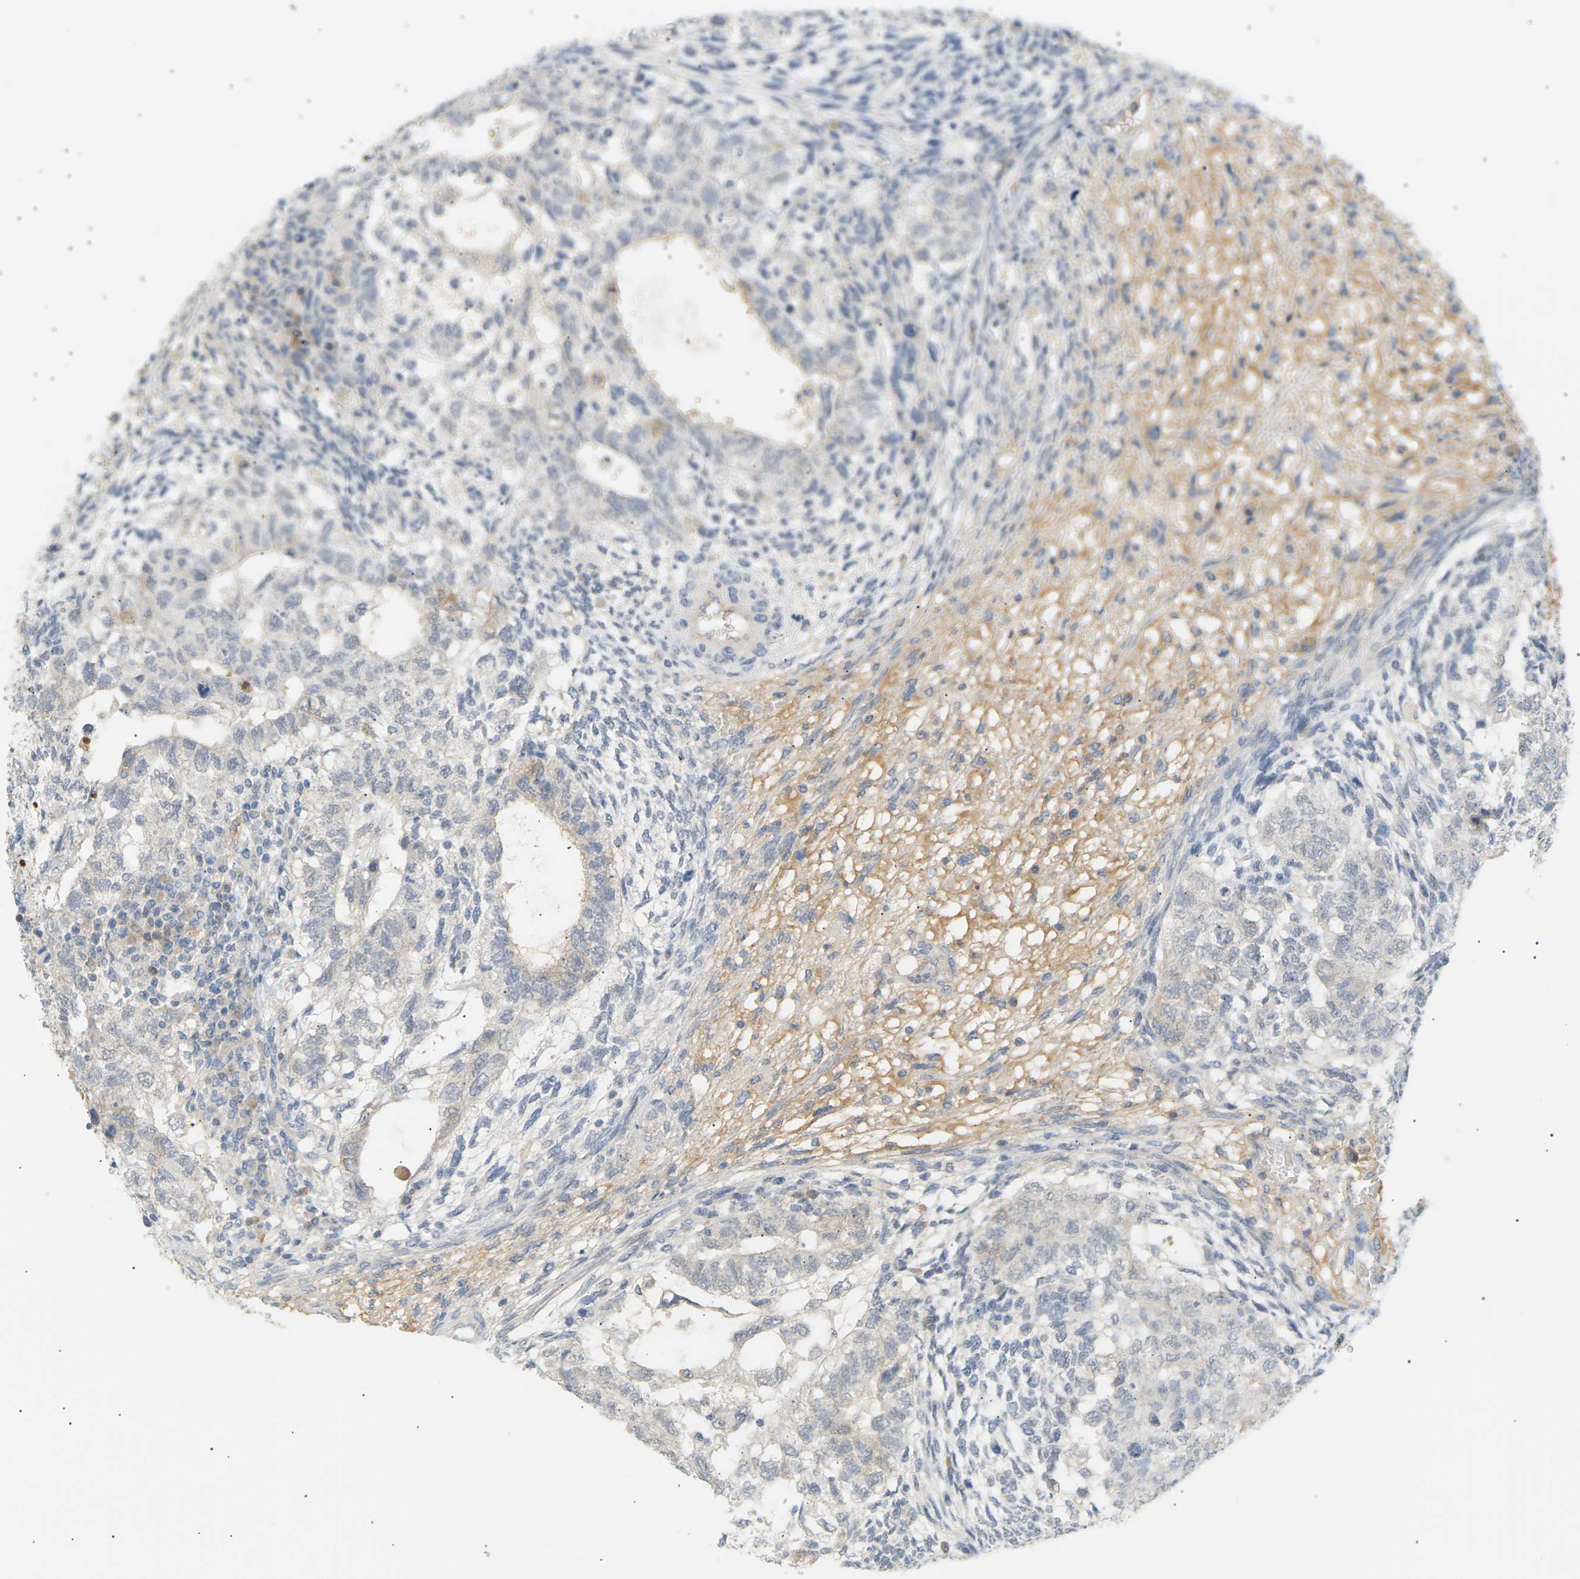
{"staining": {"intensity": "negative", "quantity": "none", "location": "none"}, "tissue": "testis cancer", "cell_type": "Tumor cells", "image_type": "cancer", "snomed": [{"axis": "morphology", "description": "Normal tissue, NOS"}, {"axis": "morphology", "description": "Carcinoma, Embryonal, NOS"}, {"axis": "topography", "description": "Testis"}], "caption": "Tumor cells are negative for protein expression in human testis cancer.", "gene": "CLU", "patient": {"sex": "male", "age": 36}}